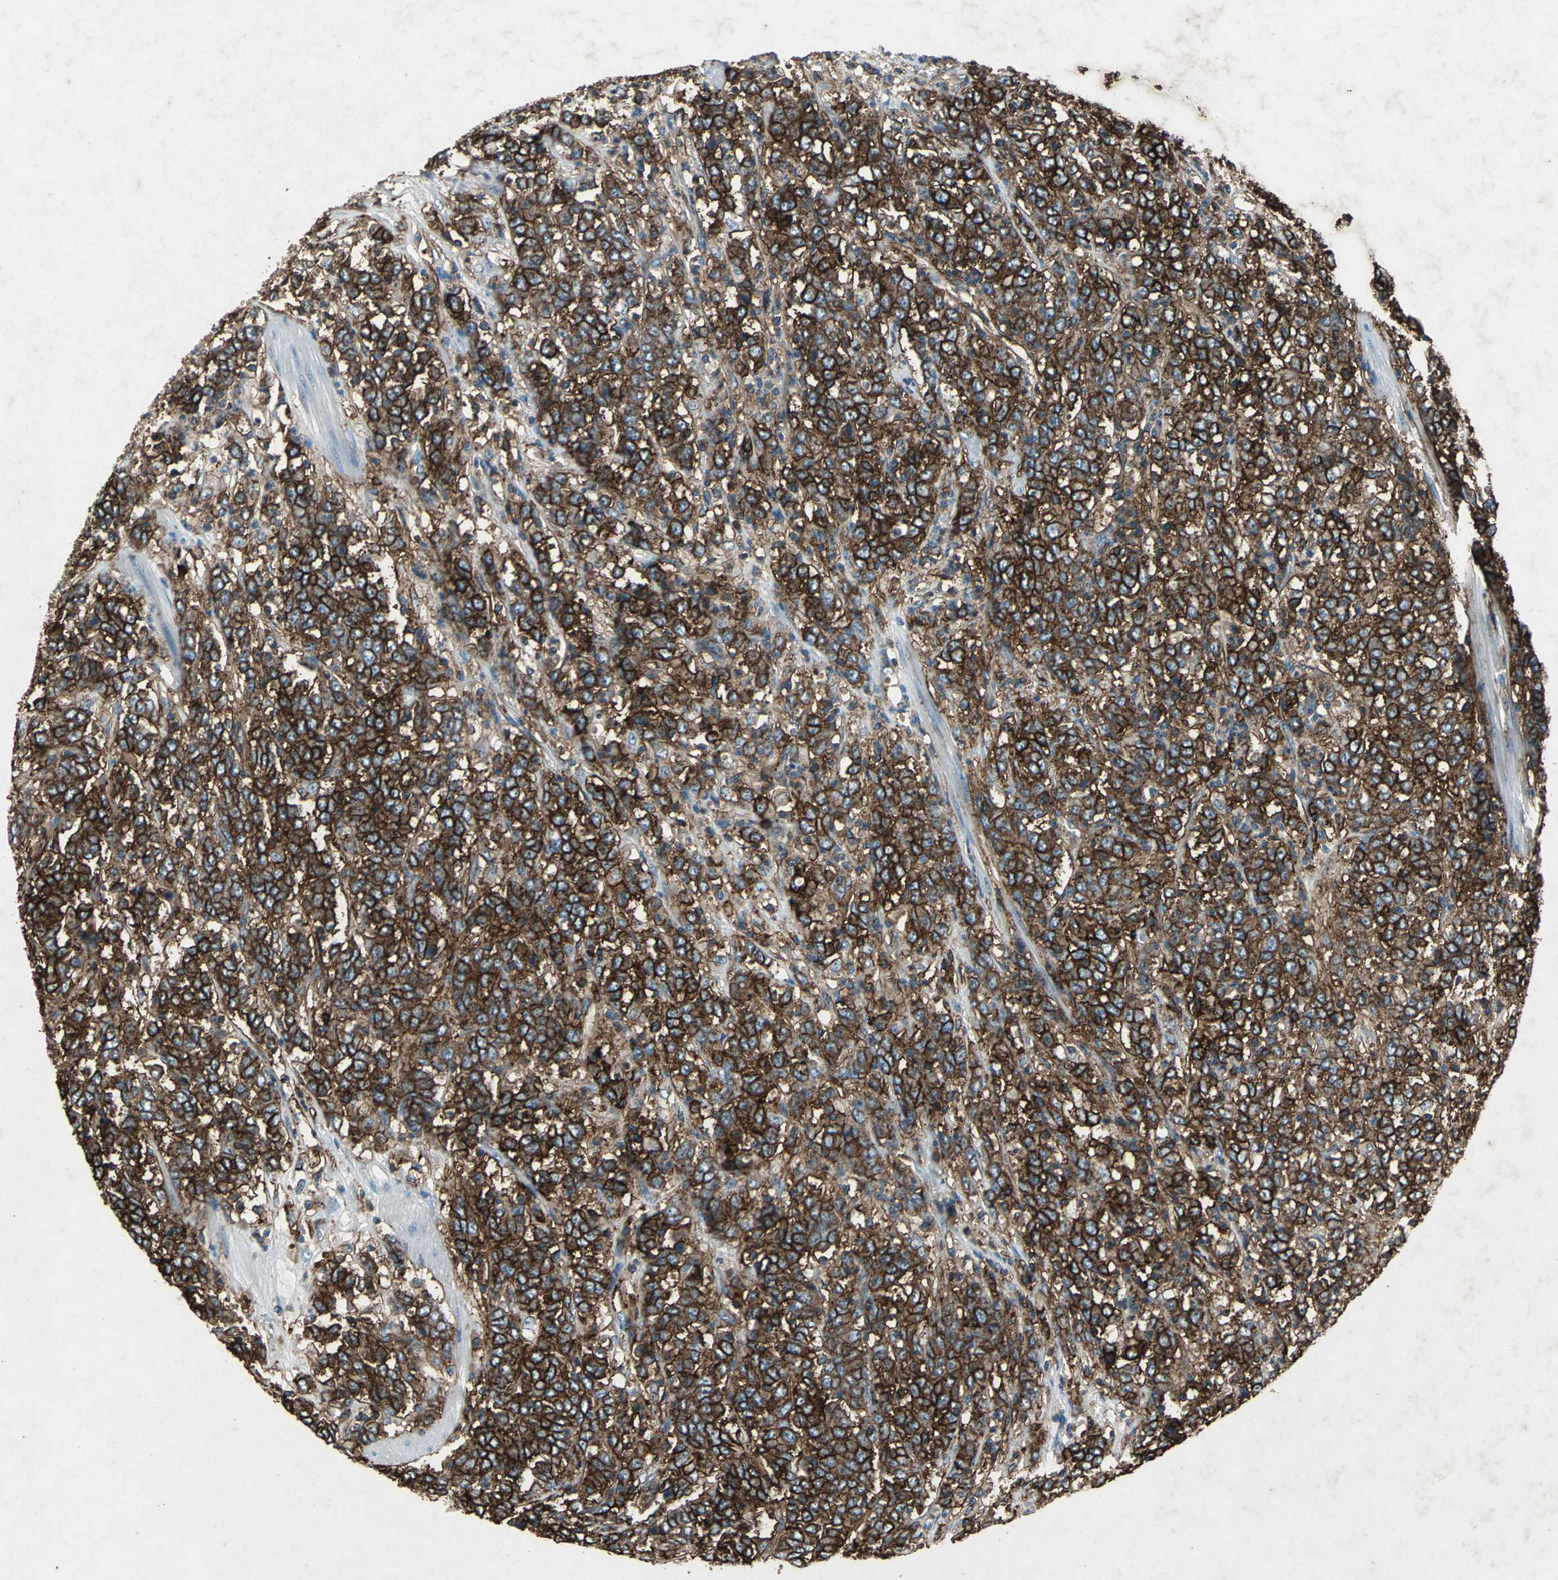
{"staining": {"intensity": "strong", "quantity": ">75%", "location": "cytoplasmic/membranous"}, "tissue": "stomach cancer", "cell_type": "Tumor cells", "image_type": "cancer", "snomed": [{"axis": "morphology", "description": "Adenocarcinoma, NOS"}, {"axis": "topography", "description": "Stomach, lower"}], "caption": "IHC histopathology image of neoplastic tissue: human stomach adenocarcinoma stained using immunohistochemistry reveals high levels of strong protein expression localized specifically in the cytoplasmic/membranous of tumor cells, appearing as a cytoplasmic/membranous brown color.", "gene": "CCR6", "patient": {"sex": "female", "age": 71}}